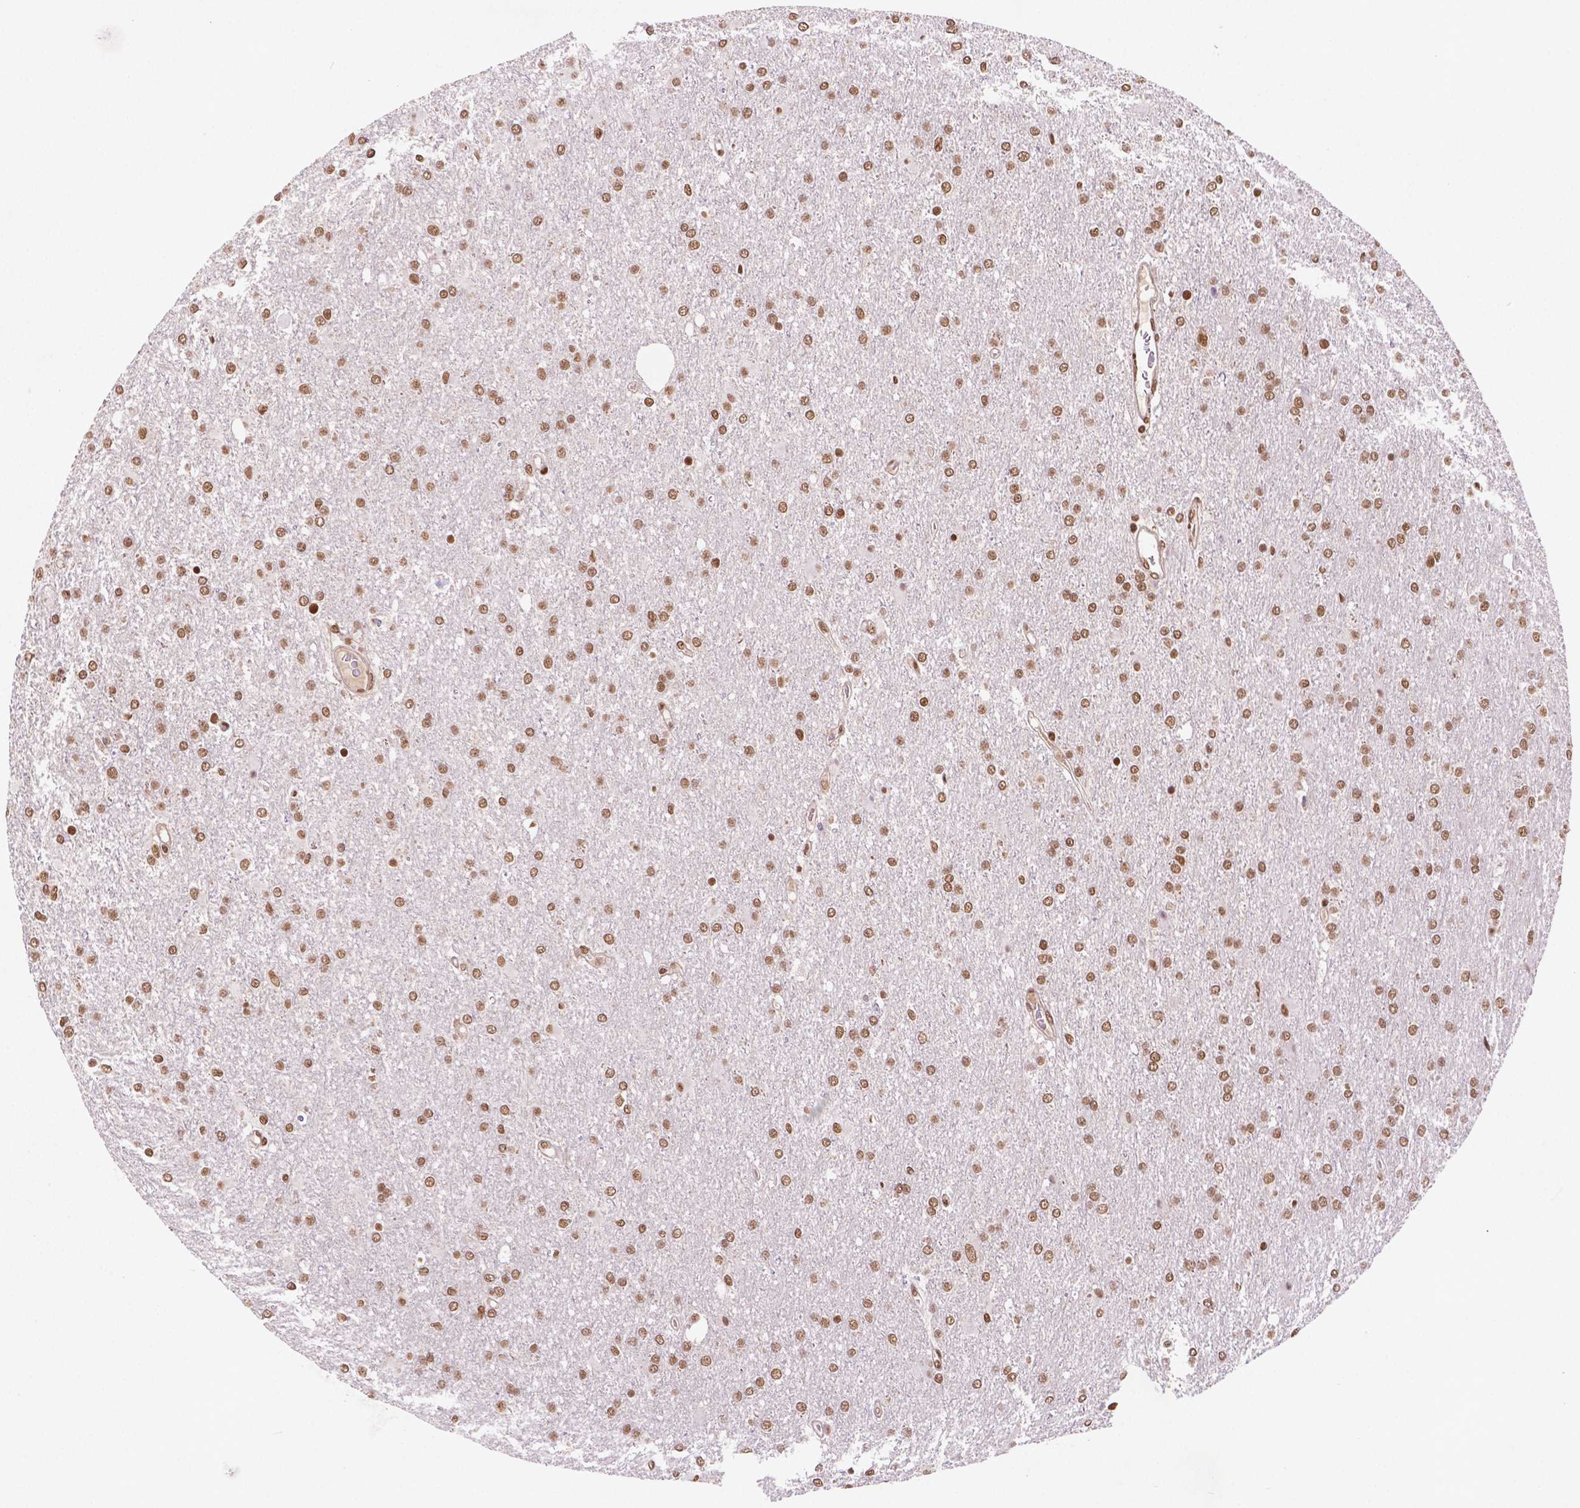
{"staining": {"intensity": "moderate", "quantity": ">75%", "location": "nuclear"}, "tissue": "glioma", "cell_type": "Tumor cells", "image_type": "cancer", "snomed": [{"axis": "morphology", "description": "Glioma, malignant, High grade"}, {"axis": "topography", "description": "Cerebral cortex"}], "caption": "Immunohistochemistry photomicrograph of glioma stained for a protein (brown), which exhibits medium levels of moderate nuclear staining in approximately >75% of tumor cells.", "gene": "SIRT6", "patient": {"sex": "male", "age": 70}}